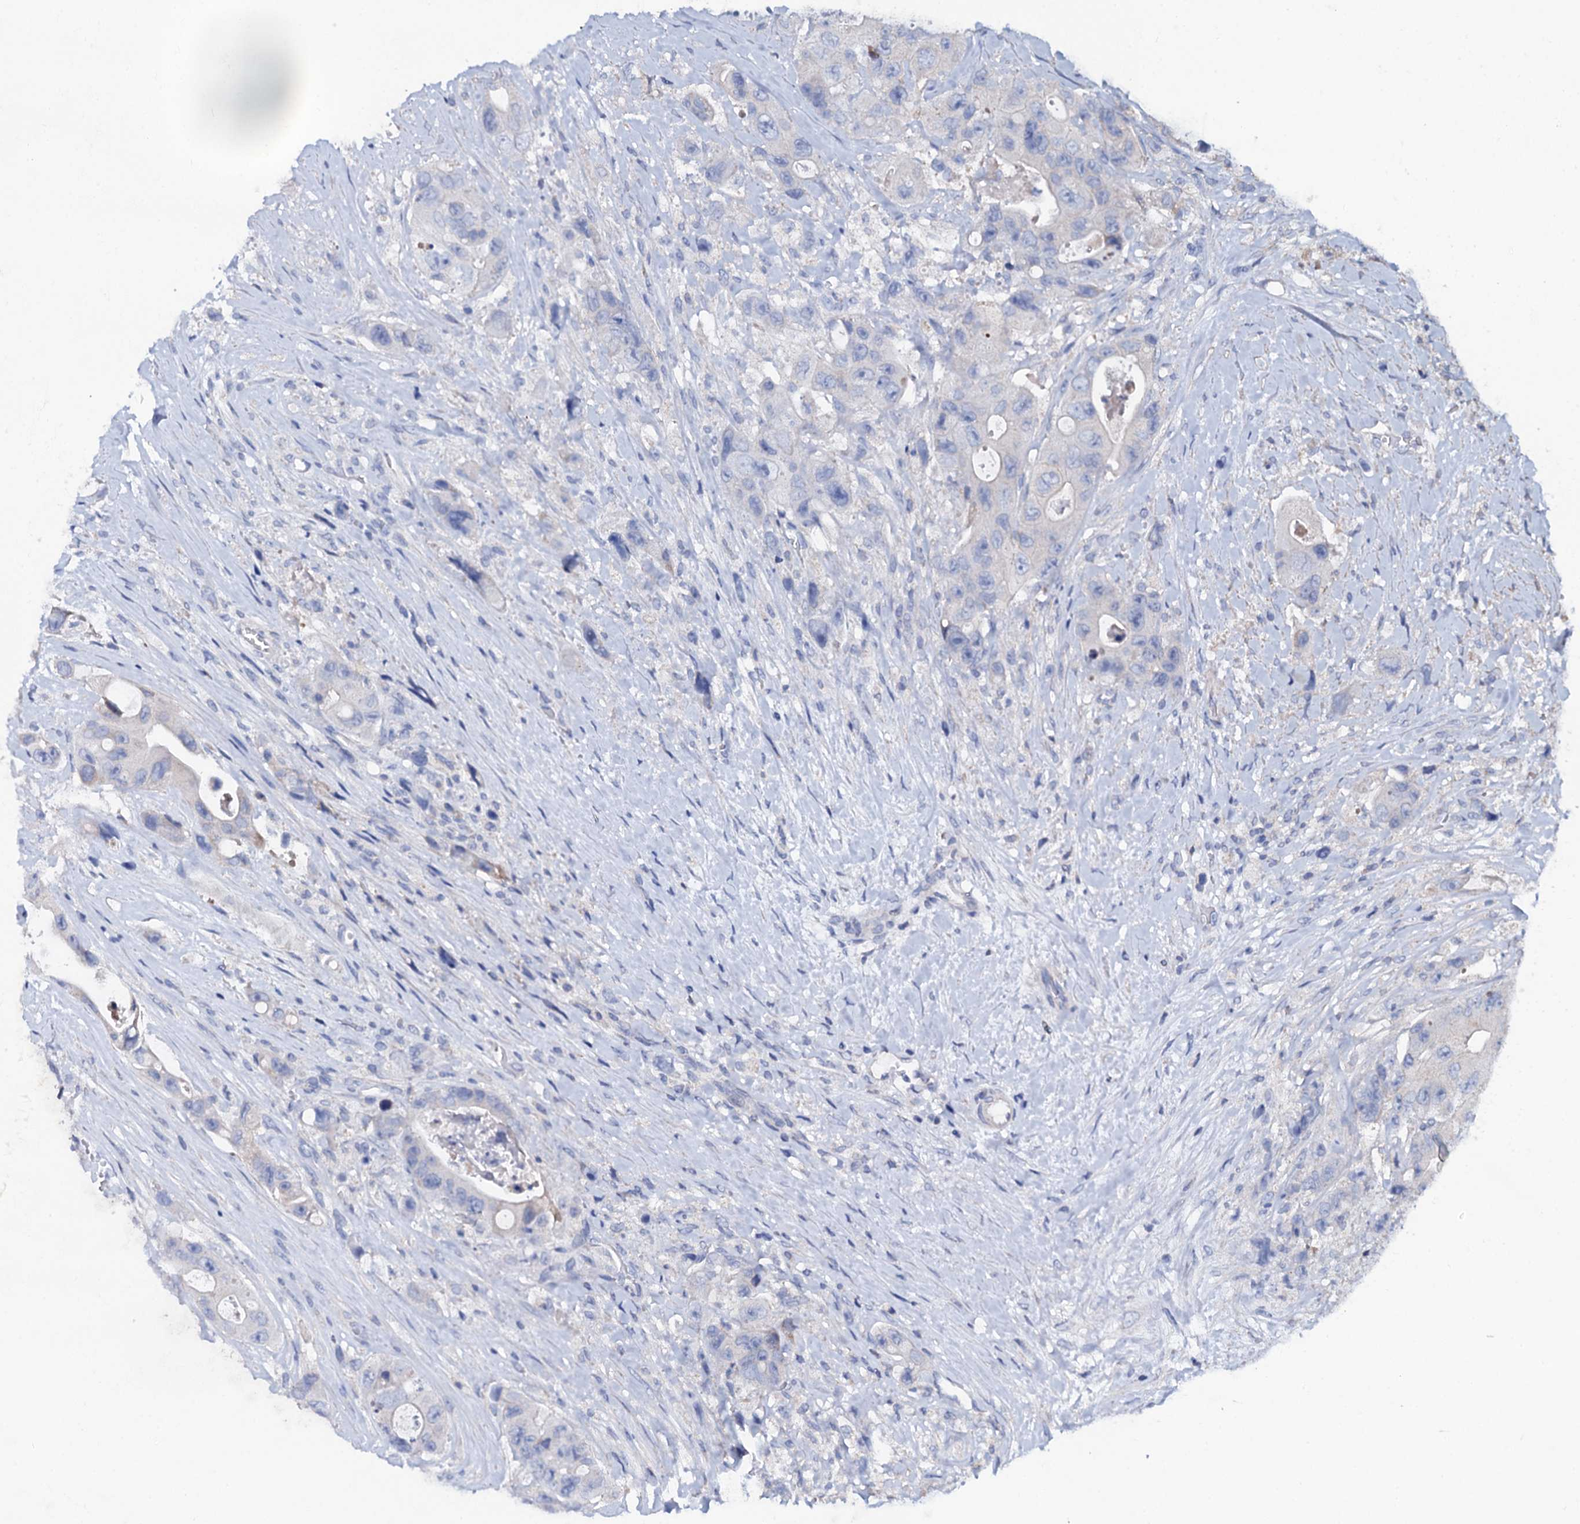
{"staining": {"intensity": "negative", "quantity": "none", "location": "none"}, "tissue": "colorectal cancer", "cell_type": "Tumor cells", "image_type": "cancer", "snomed": [{"axis": "morphology", "description": "Adenocarcinoma, NOS"}, {"axis": "topography", "description": "Colon"}], "caption": "This photomicrograph is of colorectal cancer (adenocarcinoma) stained with IHC to label a protein in brown with the nuclei are counter-stained blue. There is no expression in tumor cells.", "gene": "SLC37A4", "patient": {"sex": "female", "age": 46}}